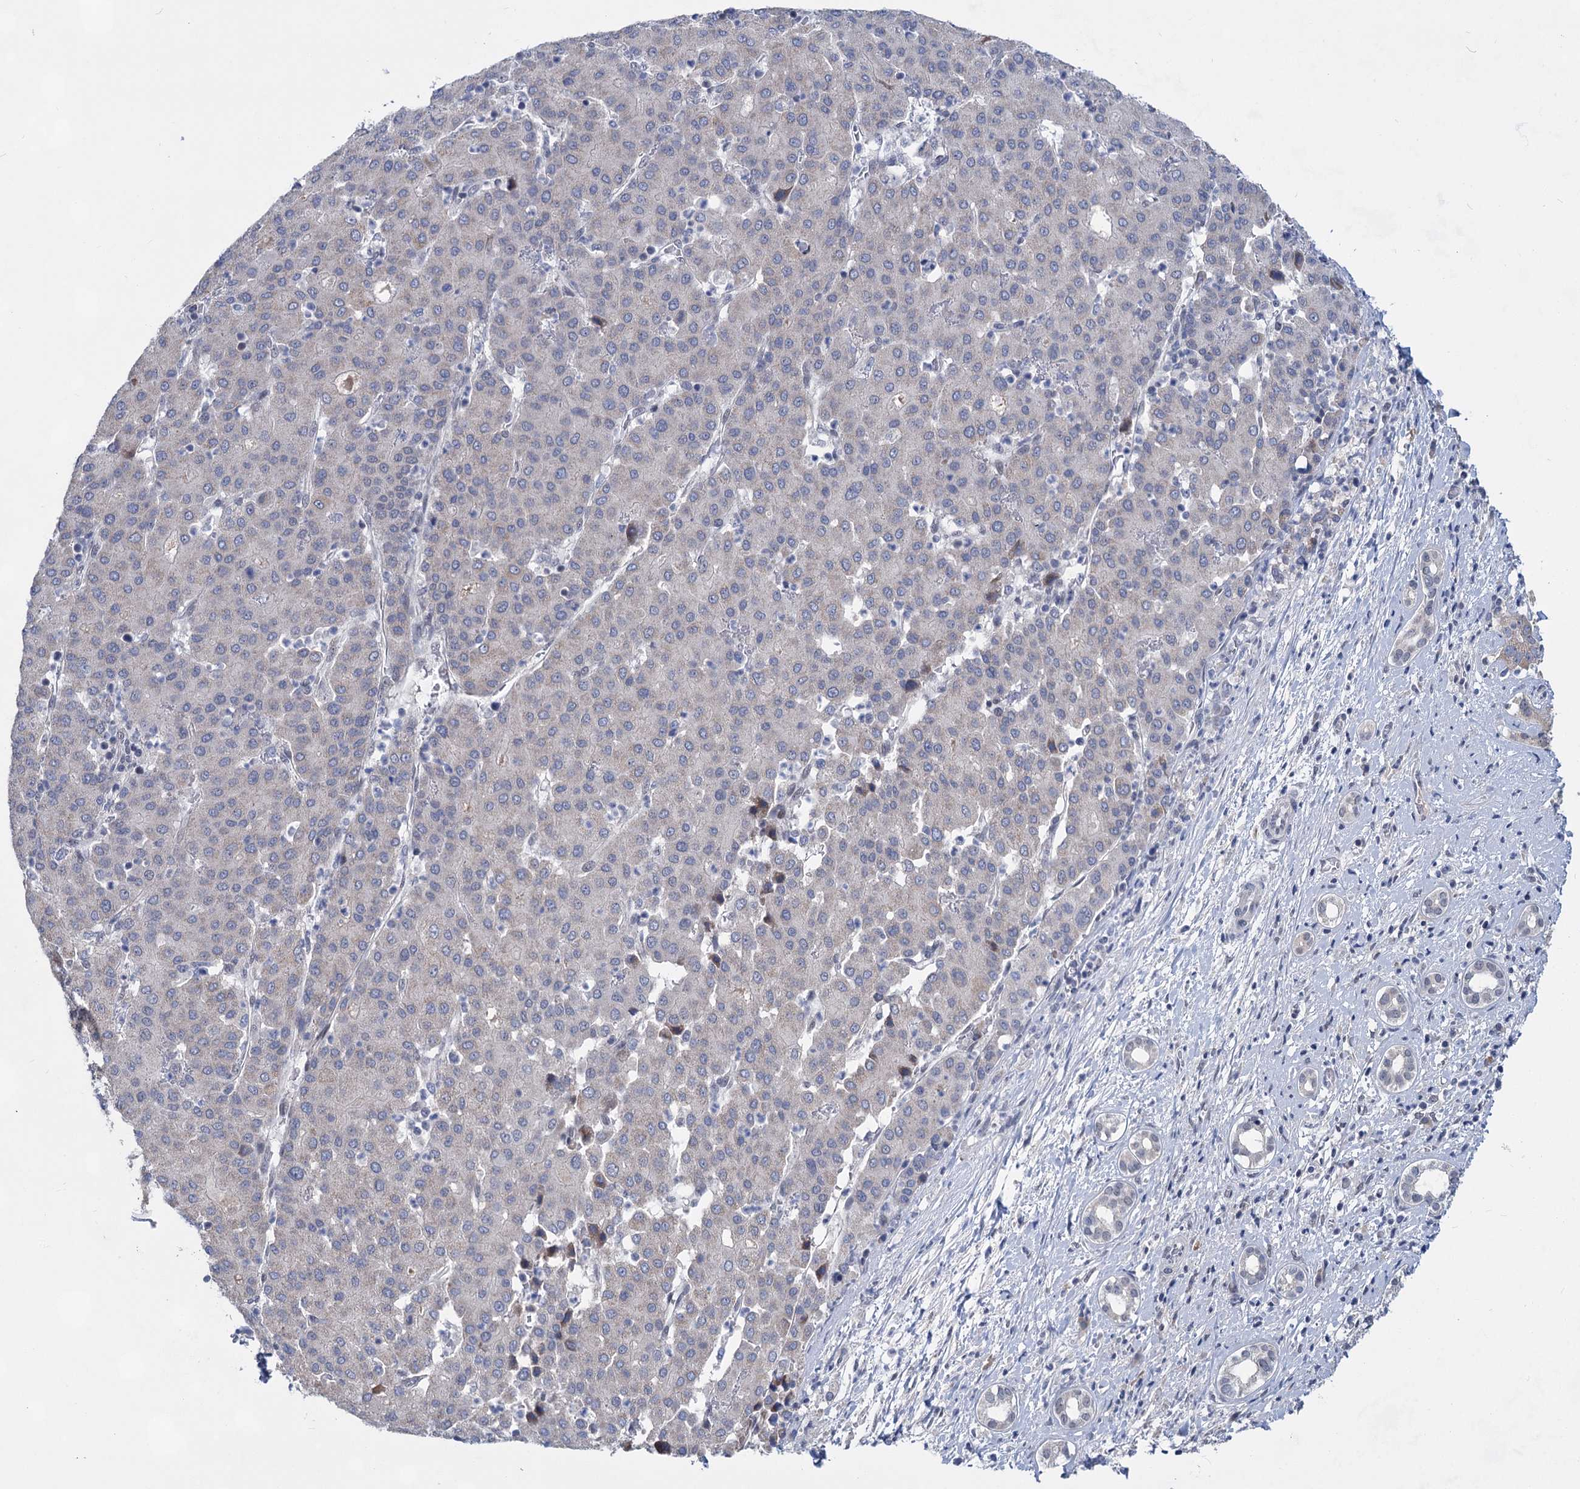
{"staining": {"intensity": "negative", "quantity": "none", "location": "none"}, "tissue": "liver cancer", "cell_type": "Tumor cells", "image_type": "cancer", "snomed": [{"axis": "morphology", "description": "Carcinoma, Hepatocellular, NOS"}, {"axis": "topography", "description": "Liver"}], "caption": "Immunohistochemistry (IHC) of human liver cancer (hepatocellular carcinoma) demonstrates no positivity in tumor cells.", "gene": "TTC17", "patient": {"sex": "male", "age": 65}}